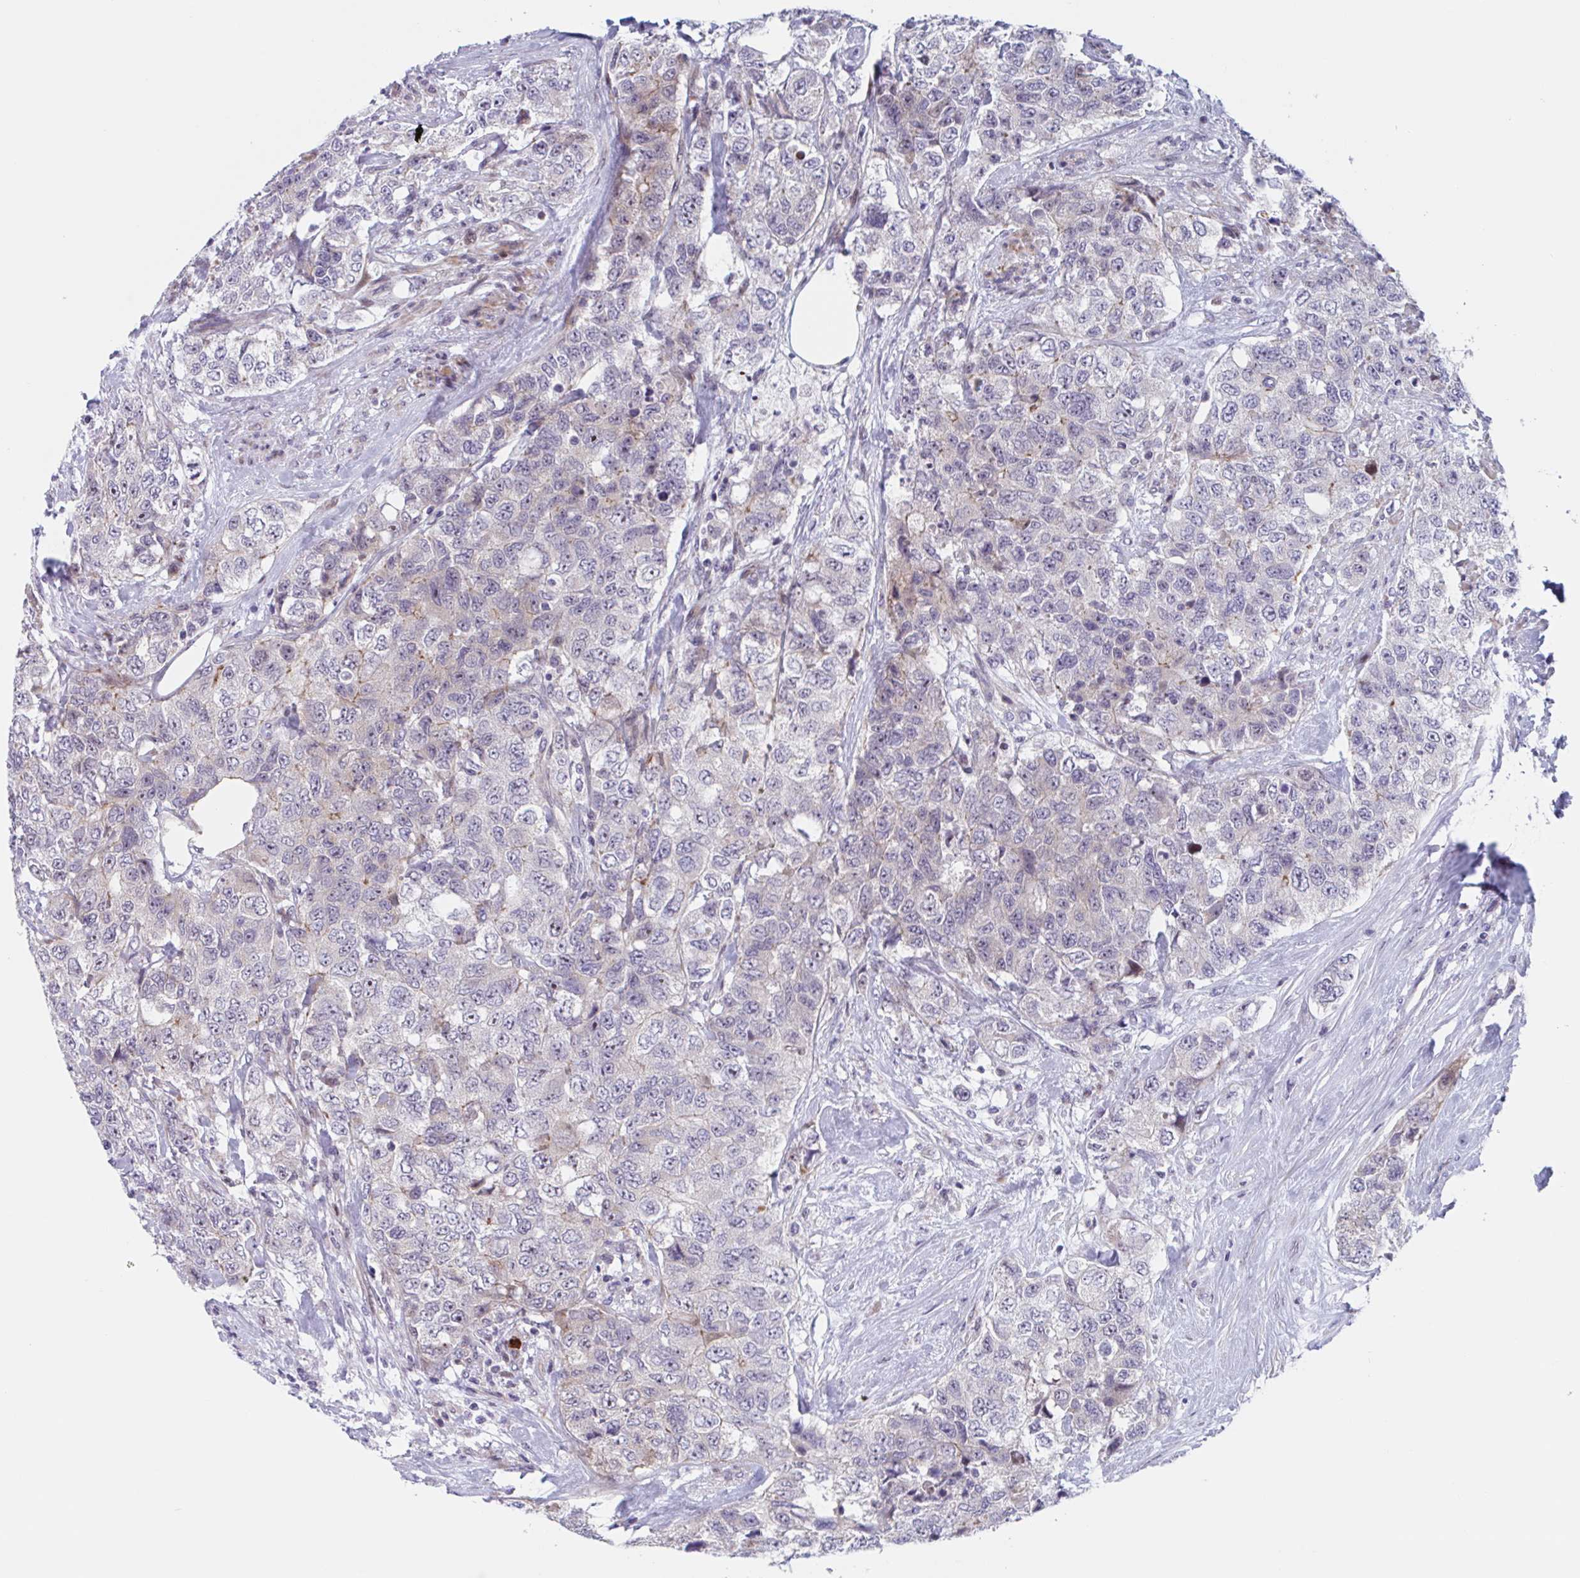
{"staining": {"intensity": "weak", "quantity": "<25%", "location": "cytoplasmic/membranous"}, "tissue": "urothelial cancer", "cell_type": "Tumor cells", "image_type": "cancer", "snomed": [{"axis": "morphology", "description": "Urothelial carcinoma, High grade"}, {"axis": "topography", "description": "Urinary bladder"}], "caption": "The photomicrograph shows no staining of tumor cells in urothelial cancer. (Stains: DAB IHC with hematoxylin counter stain, Microscopy: brightfield microscopy at high magnification).", "gene": "DUXA", "patient": {"sex": "female", "age": 78}}